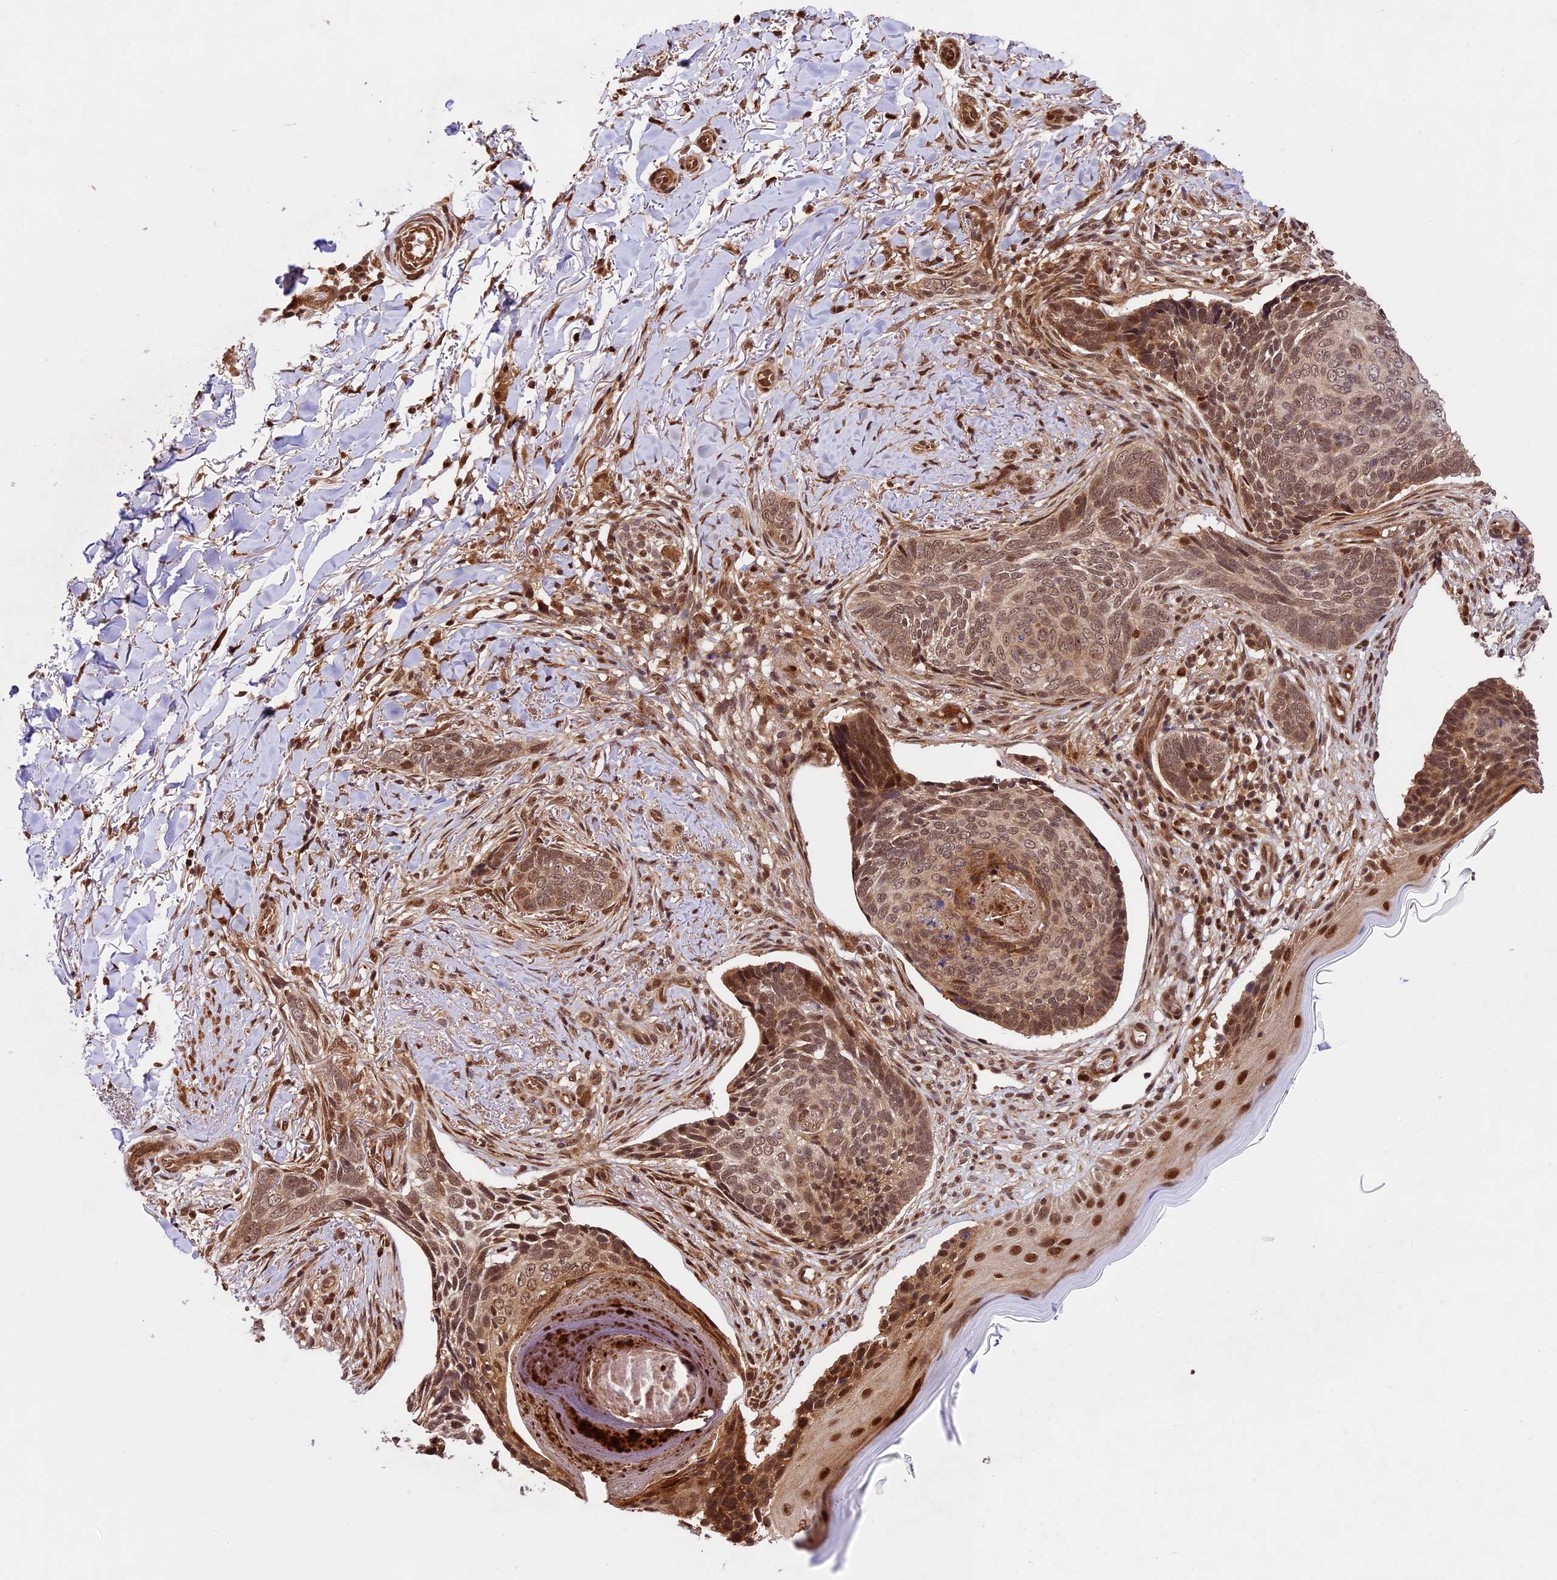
{"staining": {"intensity": "moderate", "quantity": ">75%", "location": "cytoplasmic/membranous,nuclear"}, "tissue": "skin cancer", "cell_type": "Tumor cells", "image_type": "cancer", "snomed": [{"axis": "morphology", "description": "Normal tissue, NOS"}, {"axis": "morphology", "description": "Basal cell carcinoma"}, {"axis": "topography", "description": "Skin"}], "caption": "Immunohistochemical staining of skin basal cell carcinoma exhibits medium levels of moderate cytoplasmic/membranous and nuclear protein expression in about >75% of tumor cells. The staining is performed using DAB brown chromogen to label protein expression. The nuclei are counter-stained blue using hematoxylin.", "gene": "DHX38", "patient": {"sex": "female", "age": 67}}